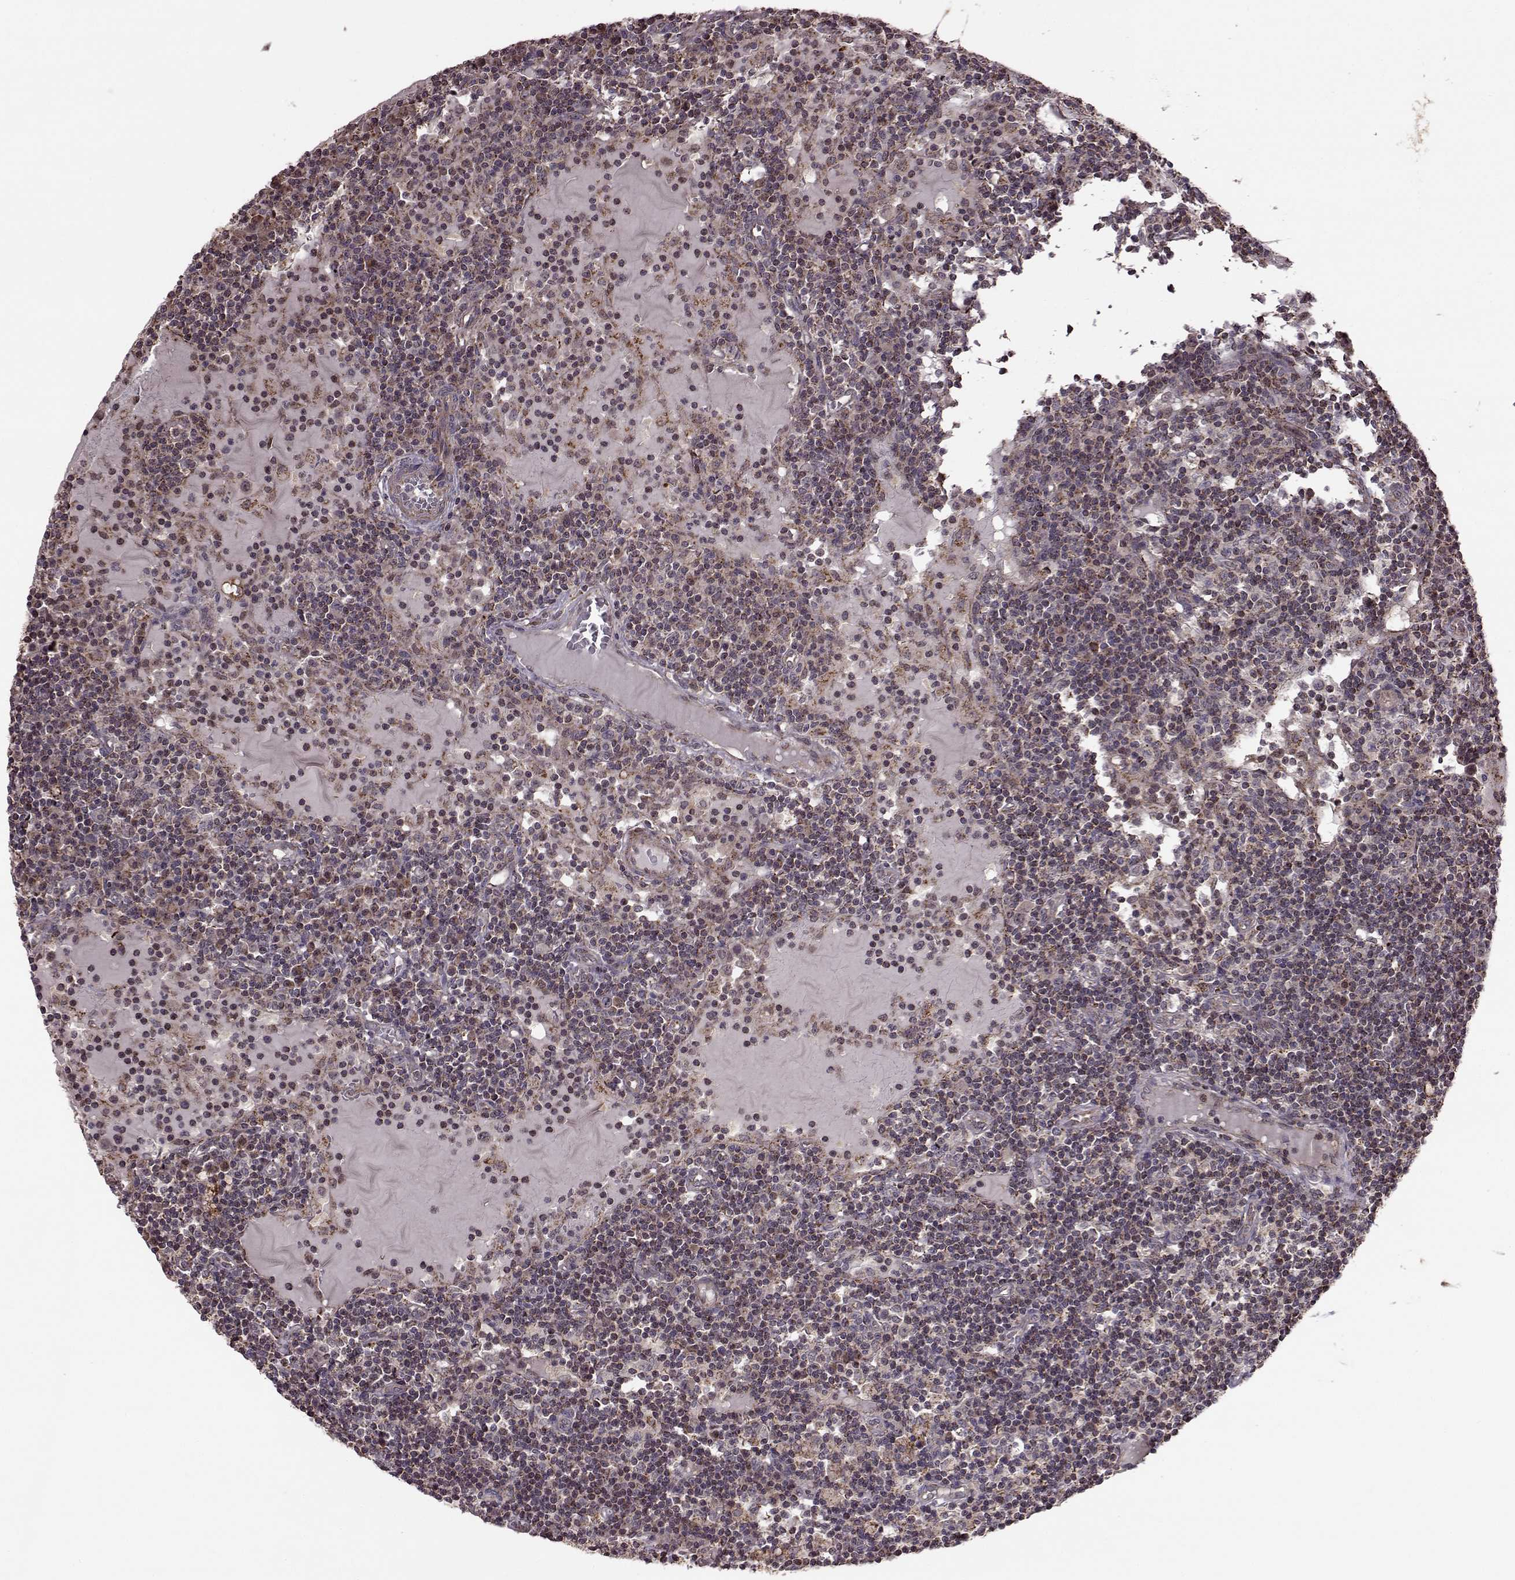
{"staining": {"intensity": "weak", "quantity": "<25%", "location": "cytoplasmic/membranous"}, "tissue": "lymph node", "cell_type": "Germinal center cells", "image_type": "normal", "snomed": [{"axis": "morphology", "description": "Normal tissue, NOS"}, {"axis": "topography", "description": "Lymph node"}], "caption": "There is no significant positivity in germinal center cells of lymph node. Brightfield microscopy of IHC stained with DAB (3,3'-diaminobenzidine) (brown) and hematoxylin (blue), captured at high magnification.", "gene": "PUDP", "patient": {"sex": "female", "age": 72}}